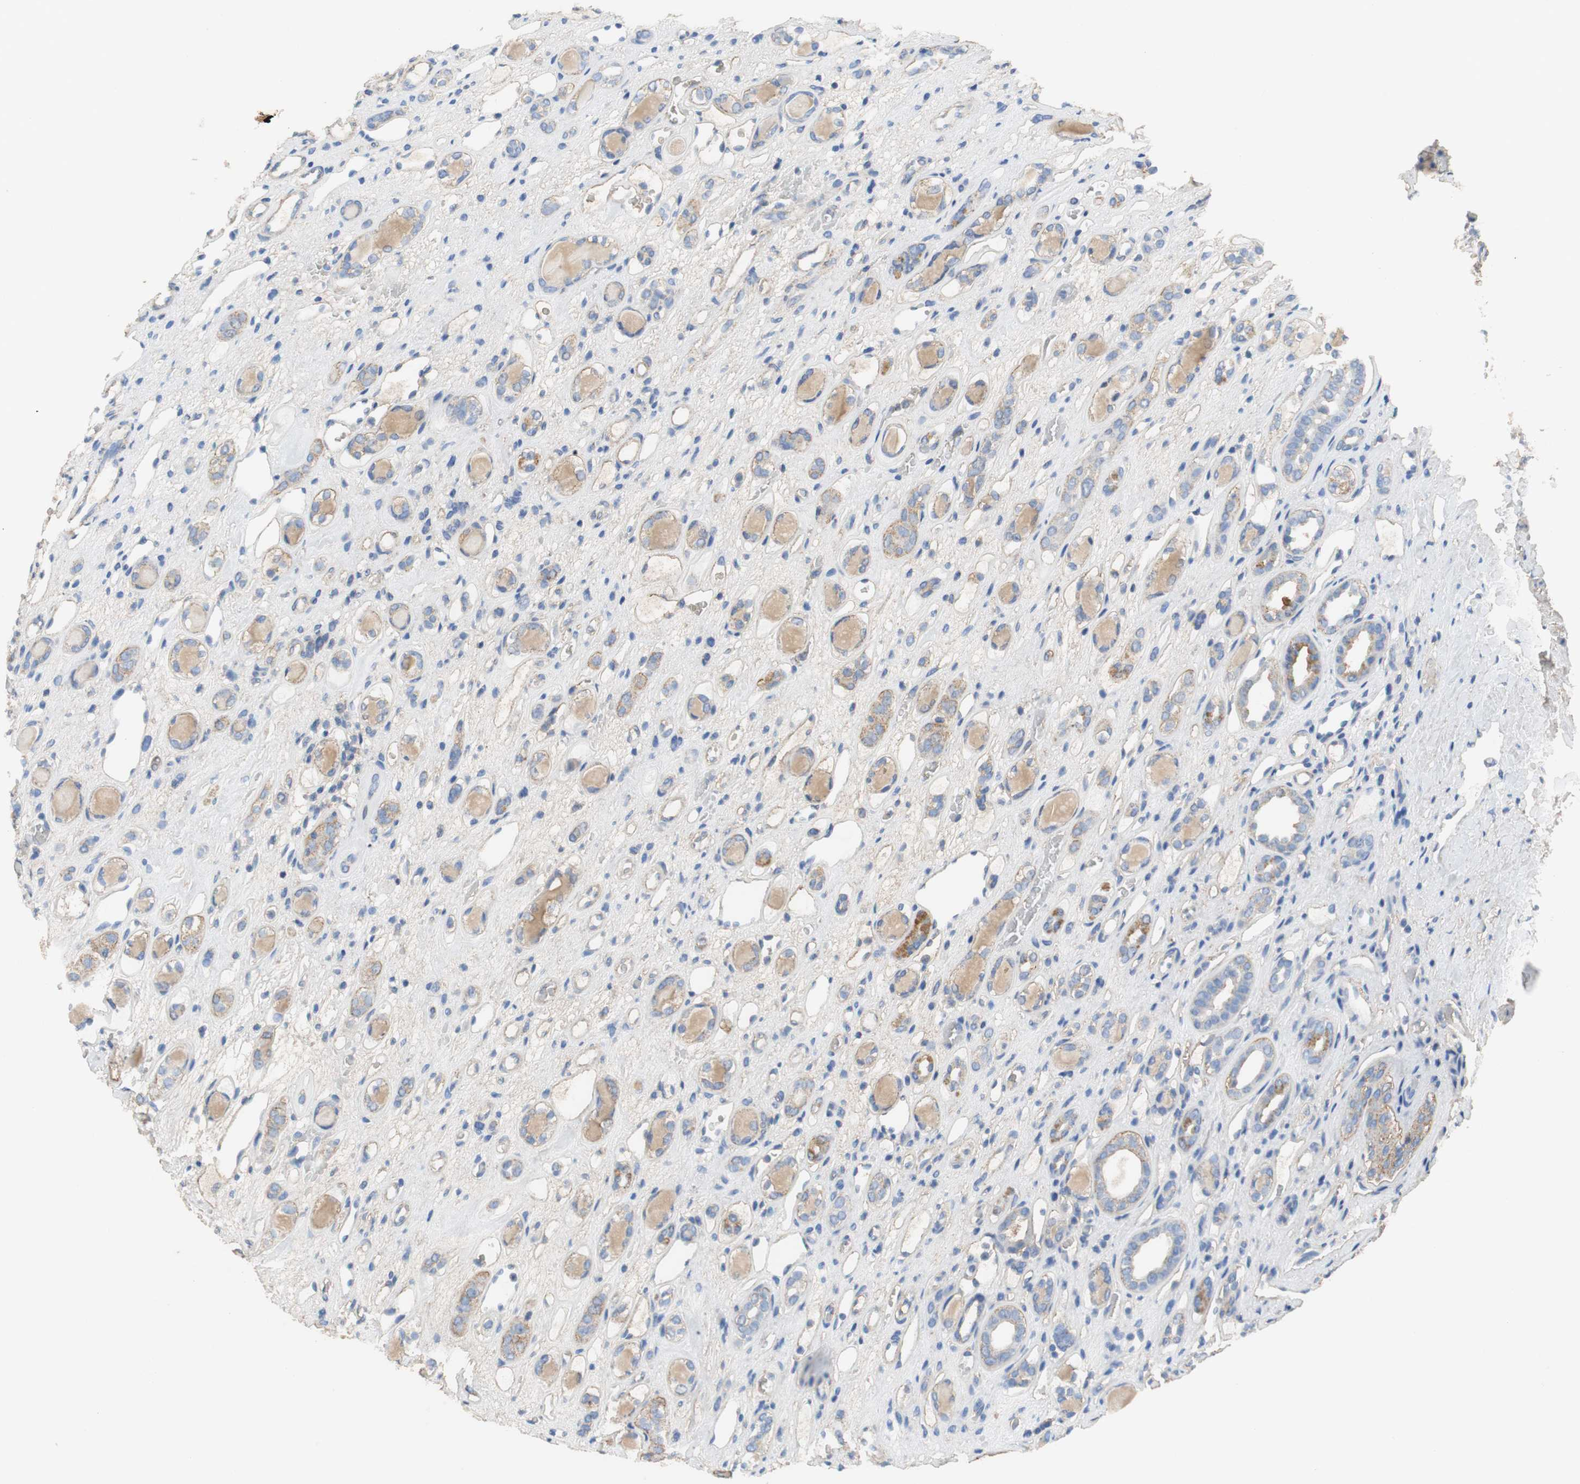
{"staining": {"intensity": "weak", "quantity": "25%-75%", "location": "cytoplasmic/membranous"}, "tissue": "renal cancer", "cell_type": "Tumor cells", "image_type": "cancer", "snomed": [{"axis": "morphology", "description": "Adenocarcinoma, NOS"}, {"axis": "topography", "description": "Kidney"}], "caption": "Renal adenocarcinoma stained with immunohistochemistry (IHC) shows weak cytoplasmic/membranous staining in approximately 25%-75% of tumor cells.", "gene": "VBP1", "patient": {"sex": "female", "age": 60}}